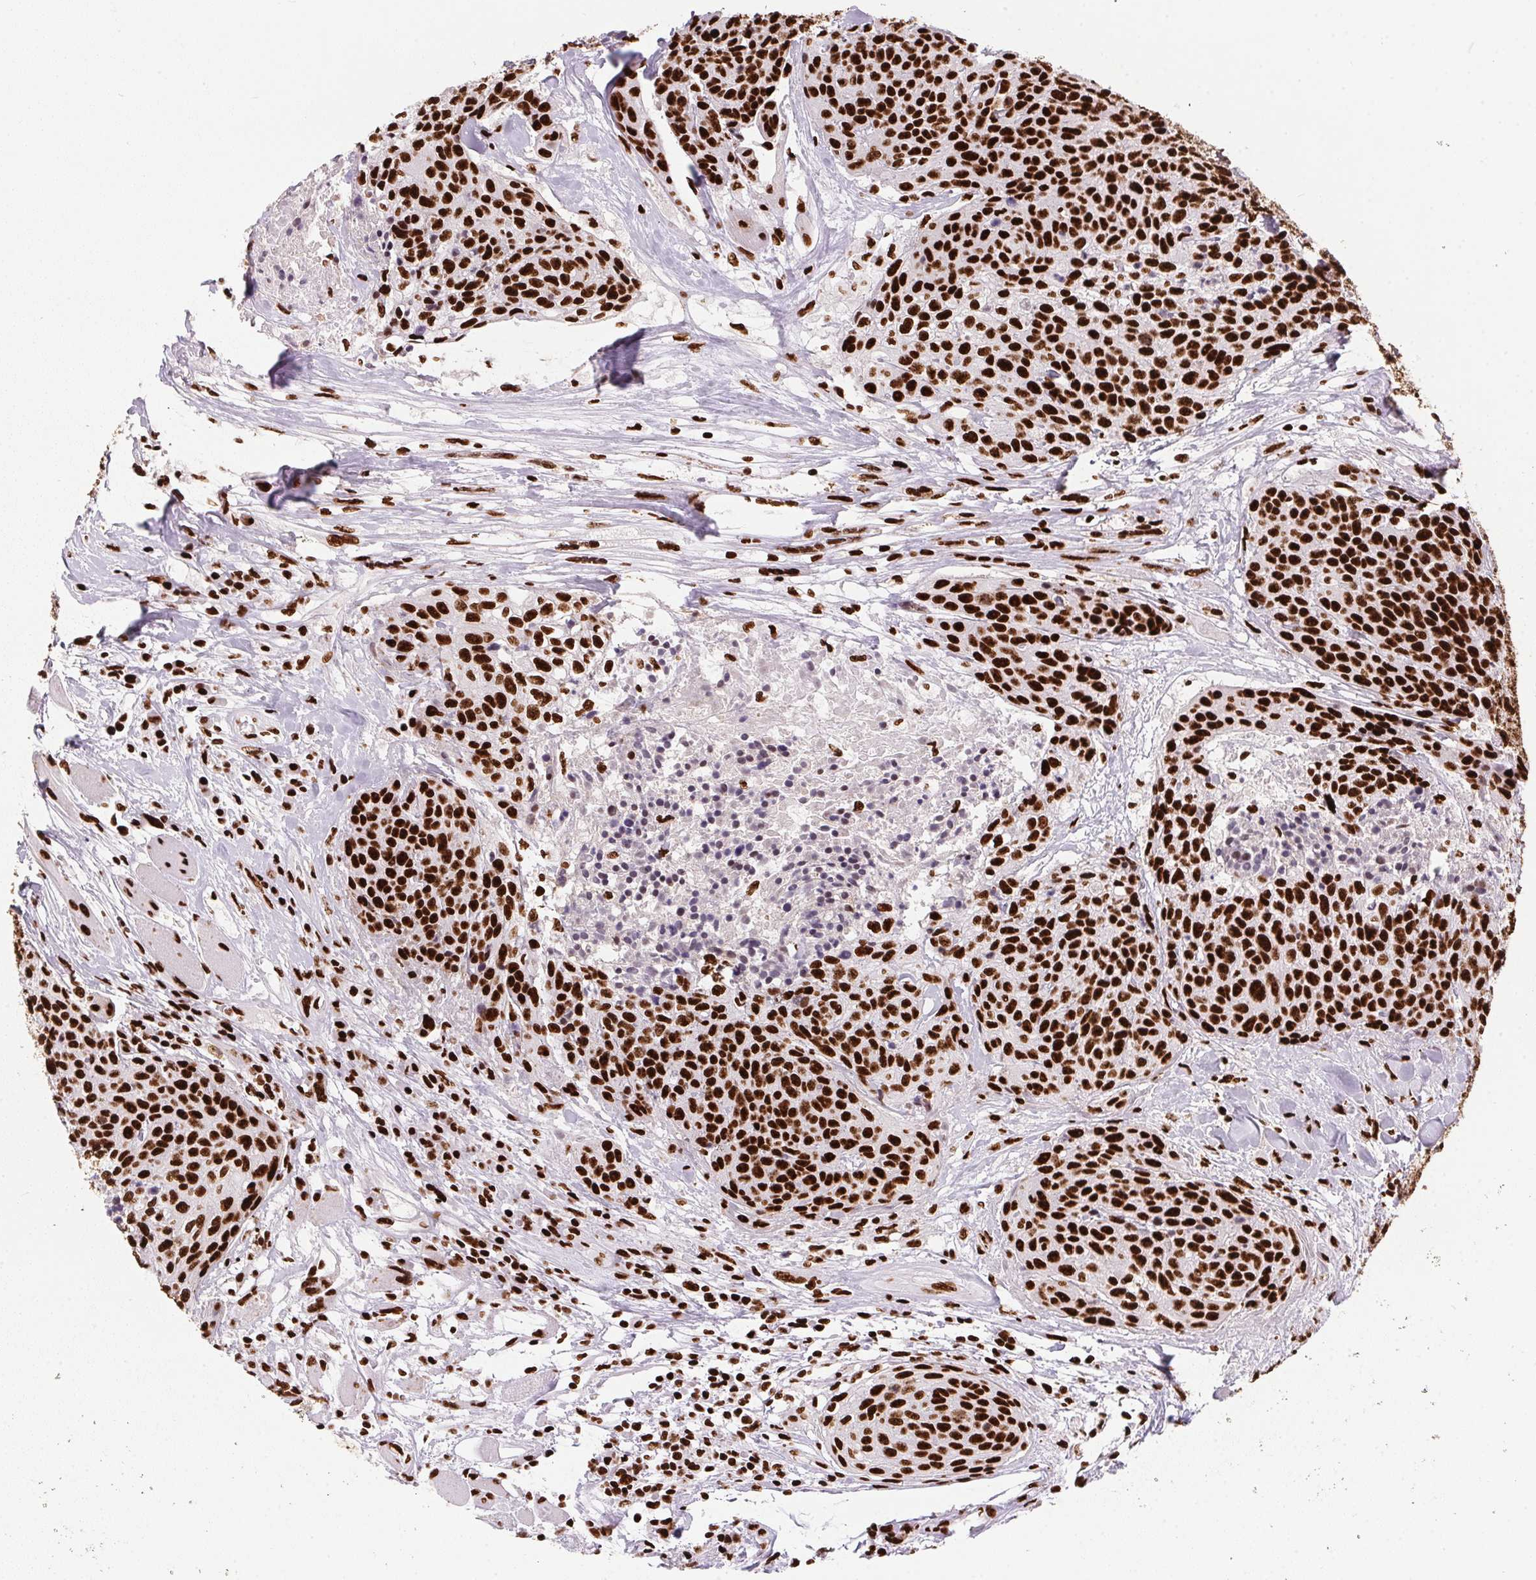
{"staining": {"intensity": "strong", "quantity": ">75%", "location": "nuclear"}, "tissue": "head and neck cancer", "cell_type": "Tumor cells", "image_type": "cancer", "snomed": [{"axis": "morphology", "description": "Squamous cell carcinoma, NOS"}, {"axis": "topography", "description": "Oral tissue"}, {"axis": "topography", "description": "Head-Neck"}], "caption": "High-power microscopy captured an immunohistochemistry histopathology image of head and neck cancer, revealing strong nuclear staining in about >75% of tumor cells.", "gene": "PAGE3", "patient": {"sex": "male", "age": 64}}